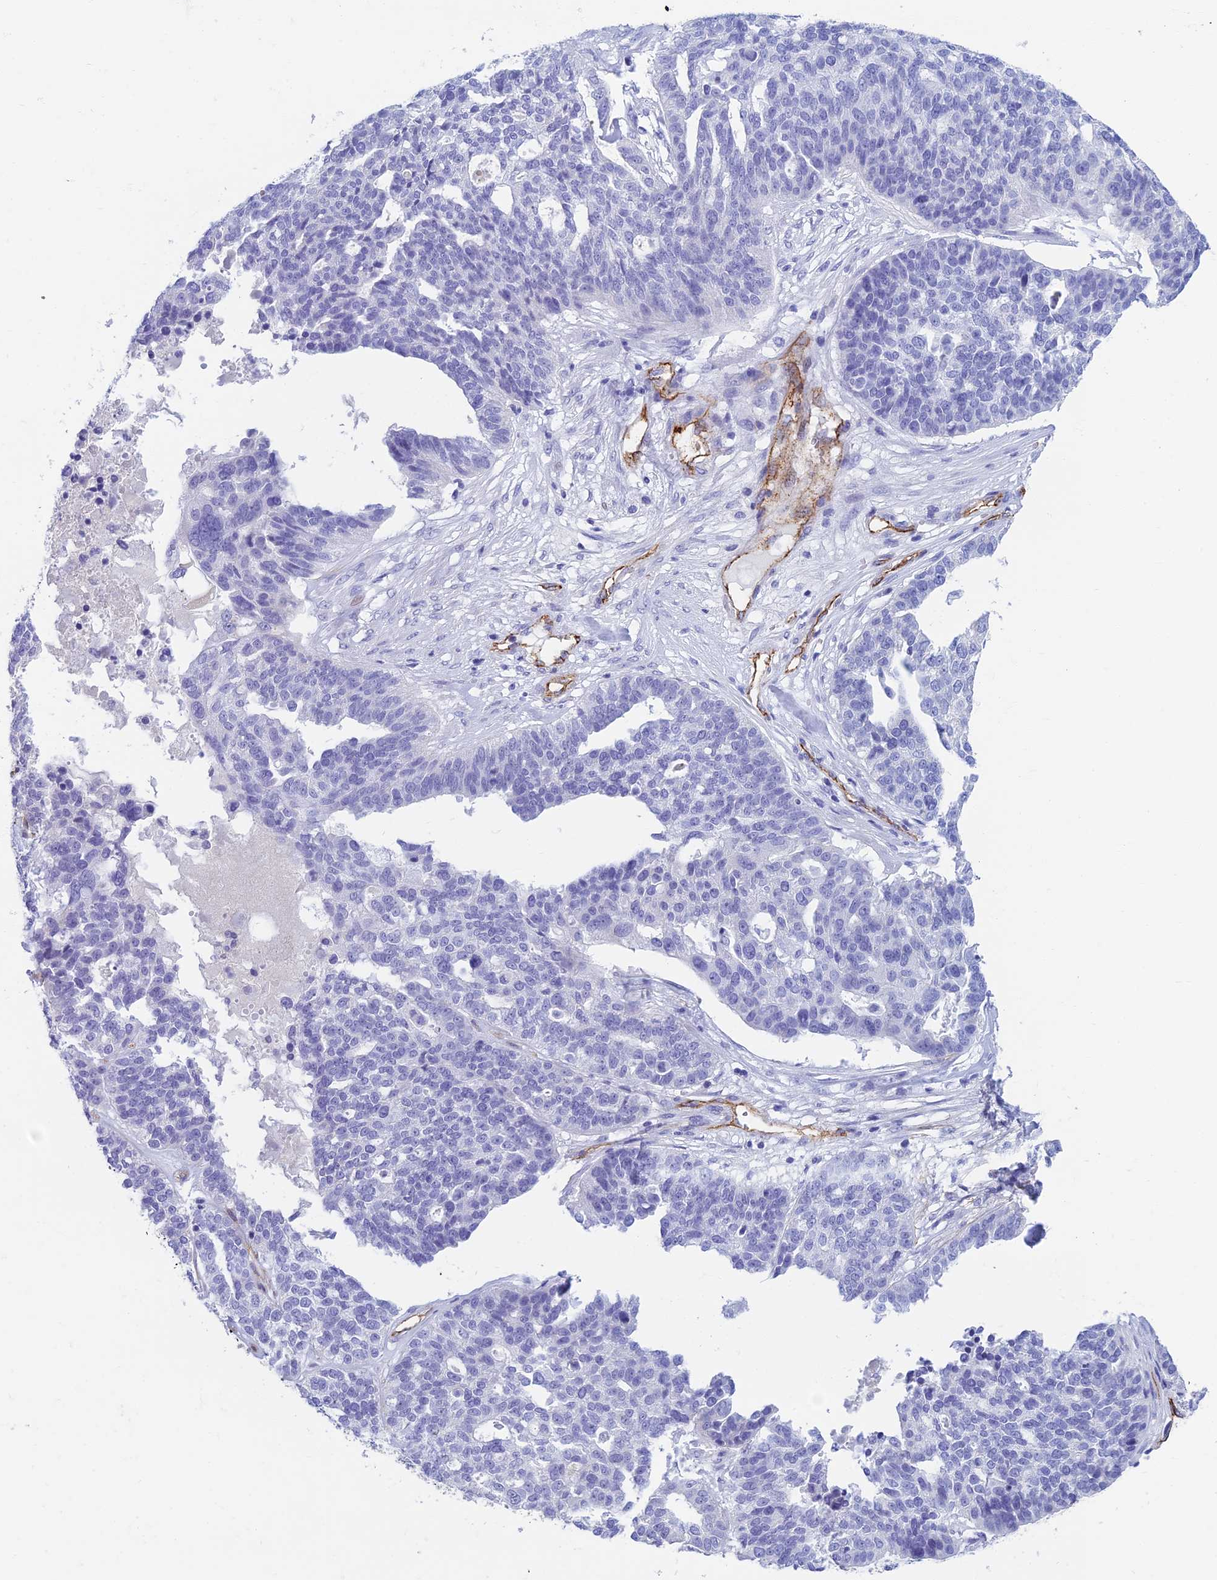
{"staining": {"intensity": "negative", "quantity": "none", "location": "none"}, "tissue": "ovarian cancer", "cell_type": "Tumor cells", "image_type": "cancer", "snomed": [{"axis": "morphology", "description": "Cystadenocarcinoma, serous, NOS"}, {"axis": "topography", "description": "Ovary"}], "caption": "A micrograph of ovarian cancer stained for a protein demonstrates no brown staining in tumor cells.", "gene": "ETFRF1", "patient": {"sex": "female", "age": 59}}